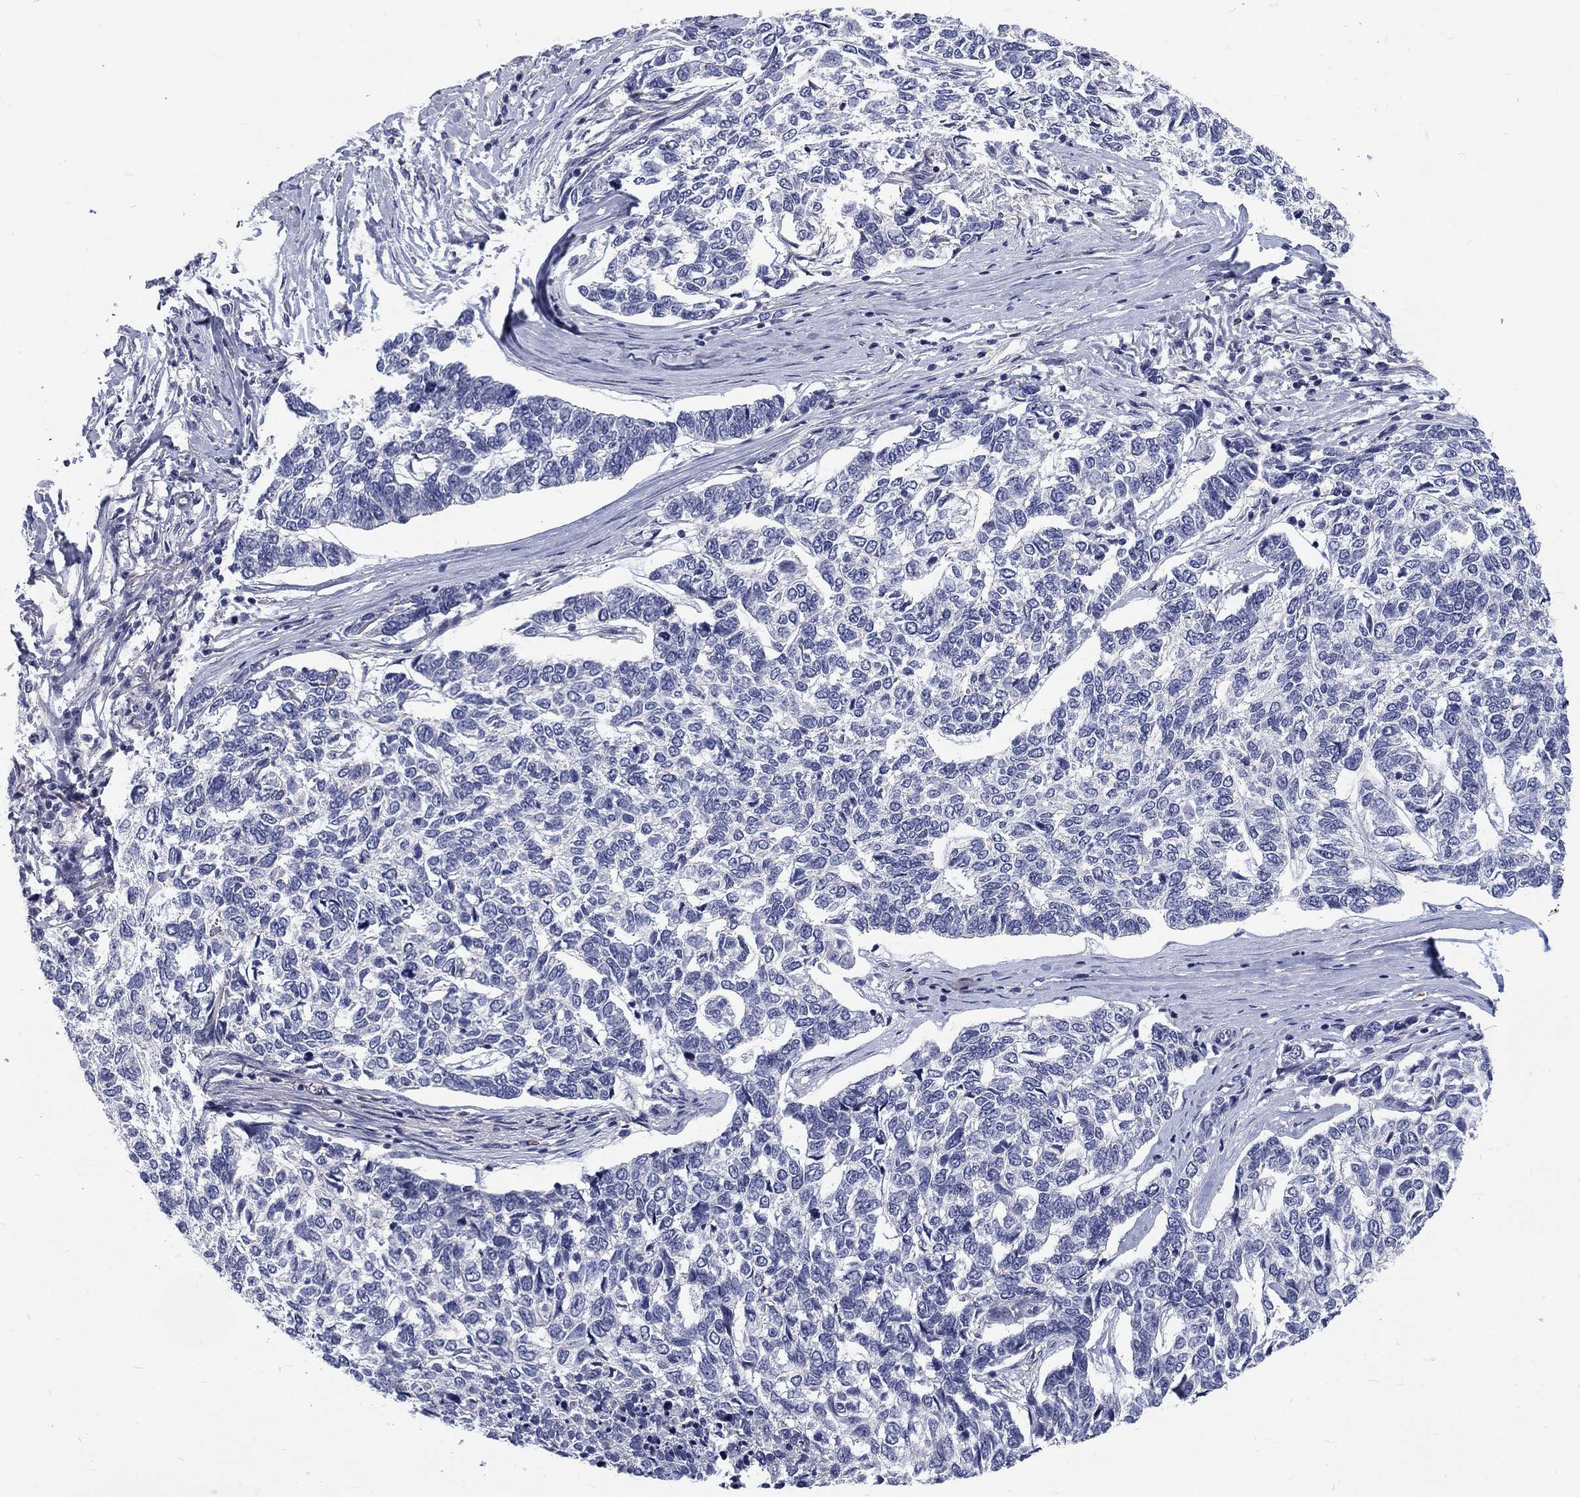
{"staining": {"intensity": "negative", "quantity": "none", "location": "none"}, "tissue": "skin cancer", "cell_type": "Tumor cells", "image_type": "cancer", "snomed": [{"axis": "morphology", "description": "Basal cell carcinoma"}, {"axis": "topography", "description": "Skin"}], "caption": "High magnification brightfield microscopy of skin basal cell carcinoma stained with DAB (3,3'-diaminobenzidine) (brown) and counterstained with hematoxylin (blue): tumor cells show no significant staining.", "gene": "PHKA1", "patient": {"sex": "female", "age": 65}}